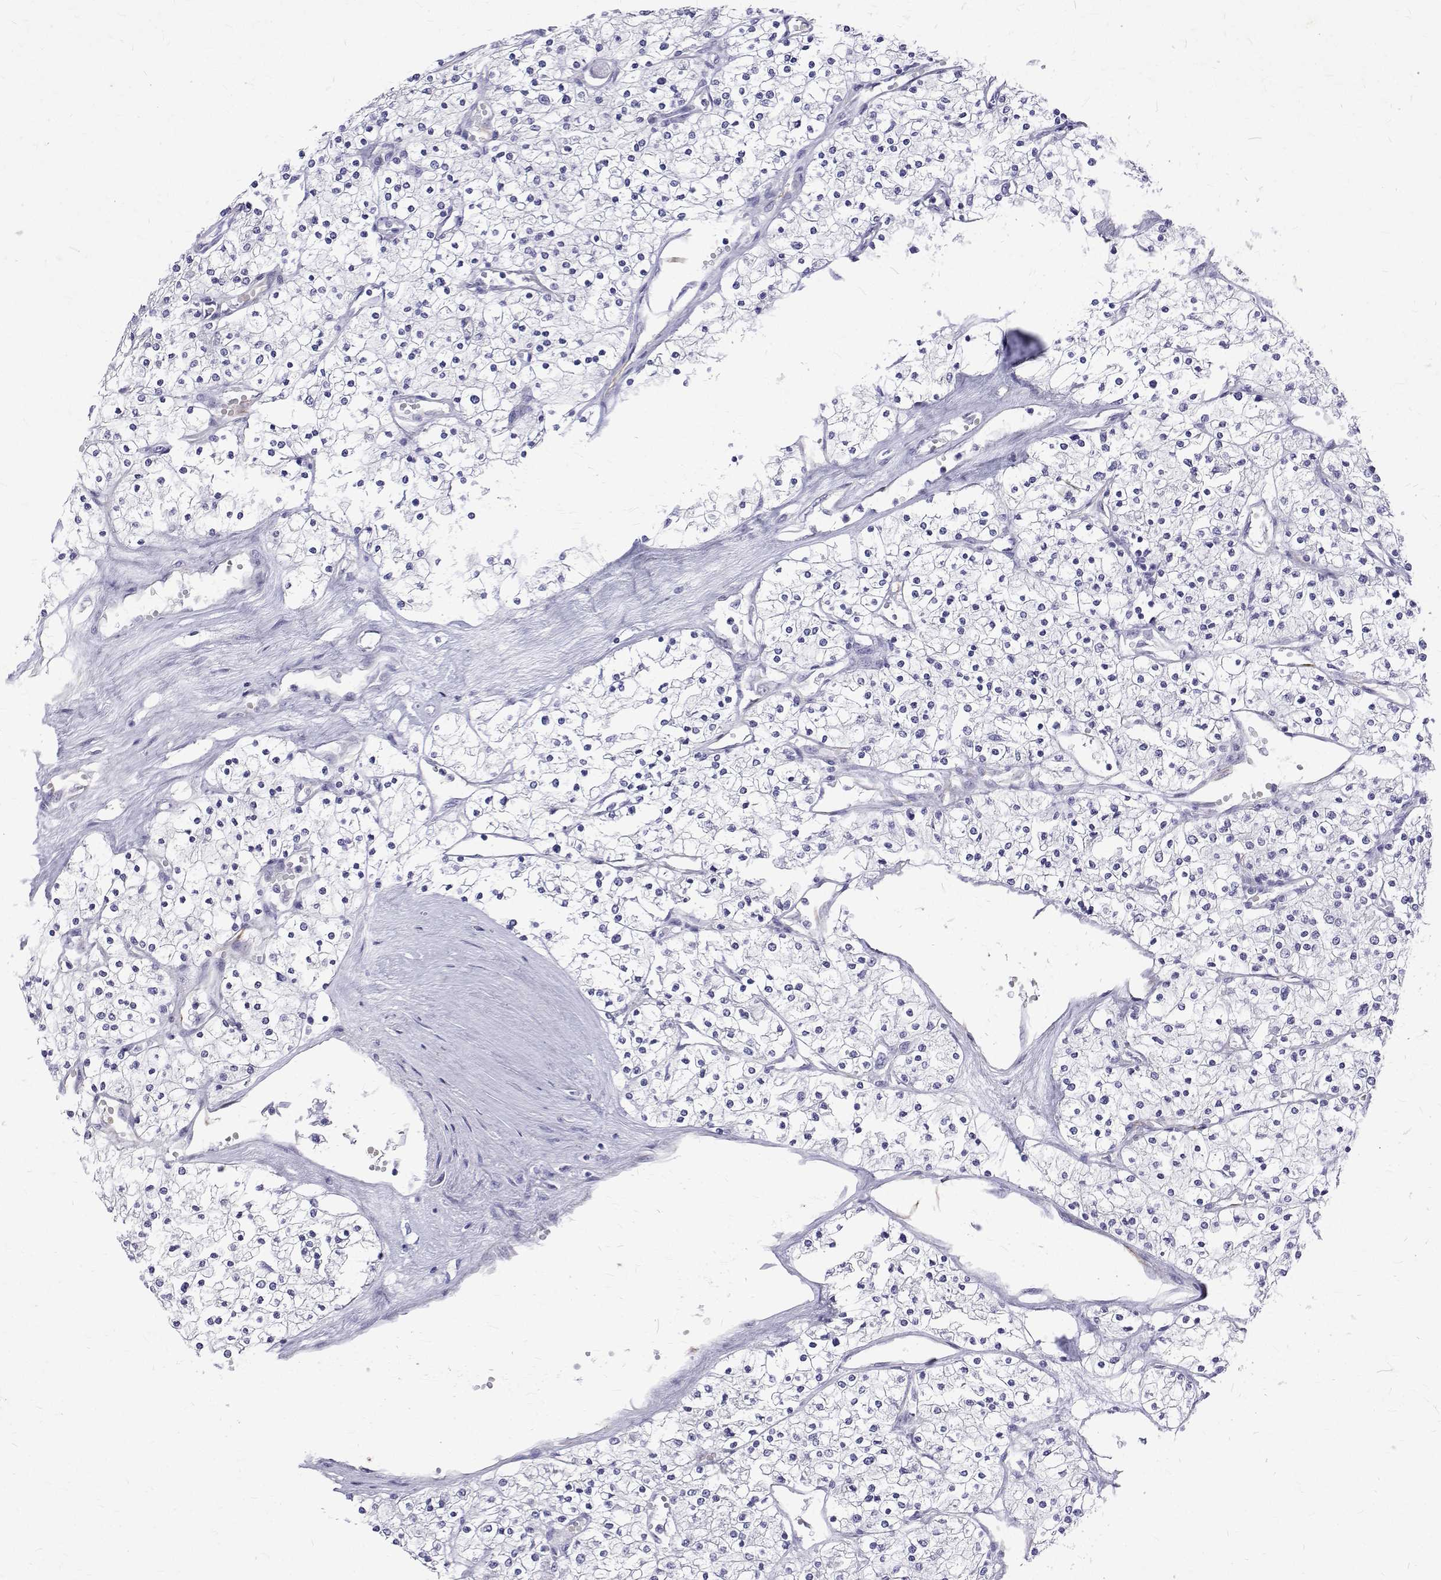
{"staining": {"intensity": "negative", "quantity": "none", "location": "none"}, "tissue": "renal cancer", "cell_type": "Tumor cells", "image_type": "cancer", "snomed": [{"axis": "morphology", "description": "Adenocarcinoma, NOS"}, {"axis": "topography", "description": "Kidney"}], "caption": "Renal adenocarcinoma was stained to show a protein in brown. There is no significant expression in tumor cells.", "gene": "OPRPN", "patient": {"sex": "male", "age": 80}}